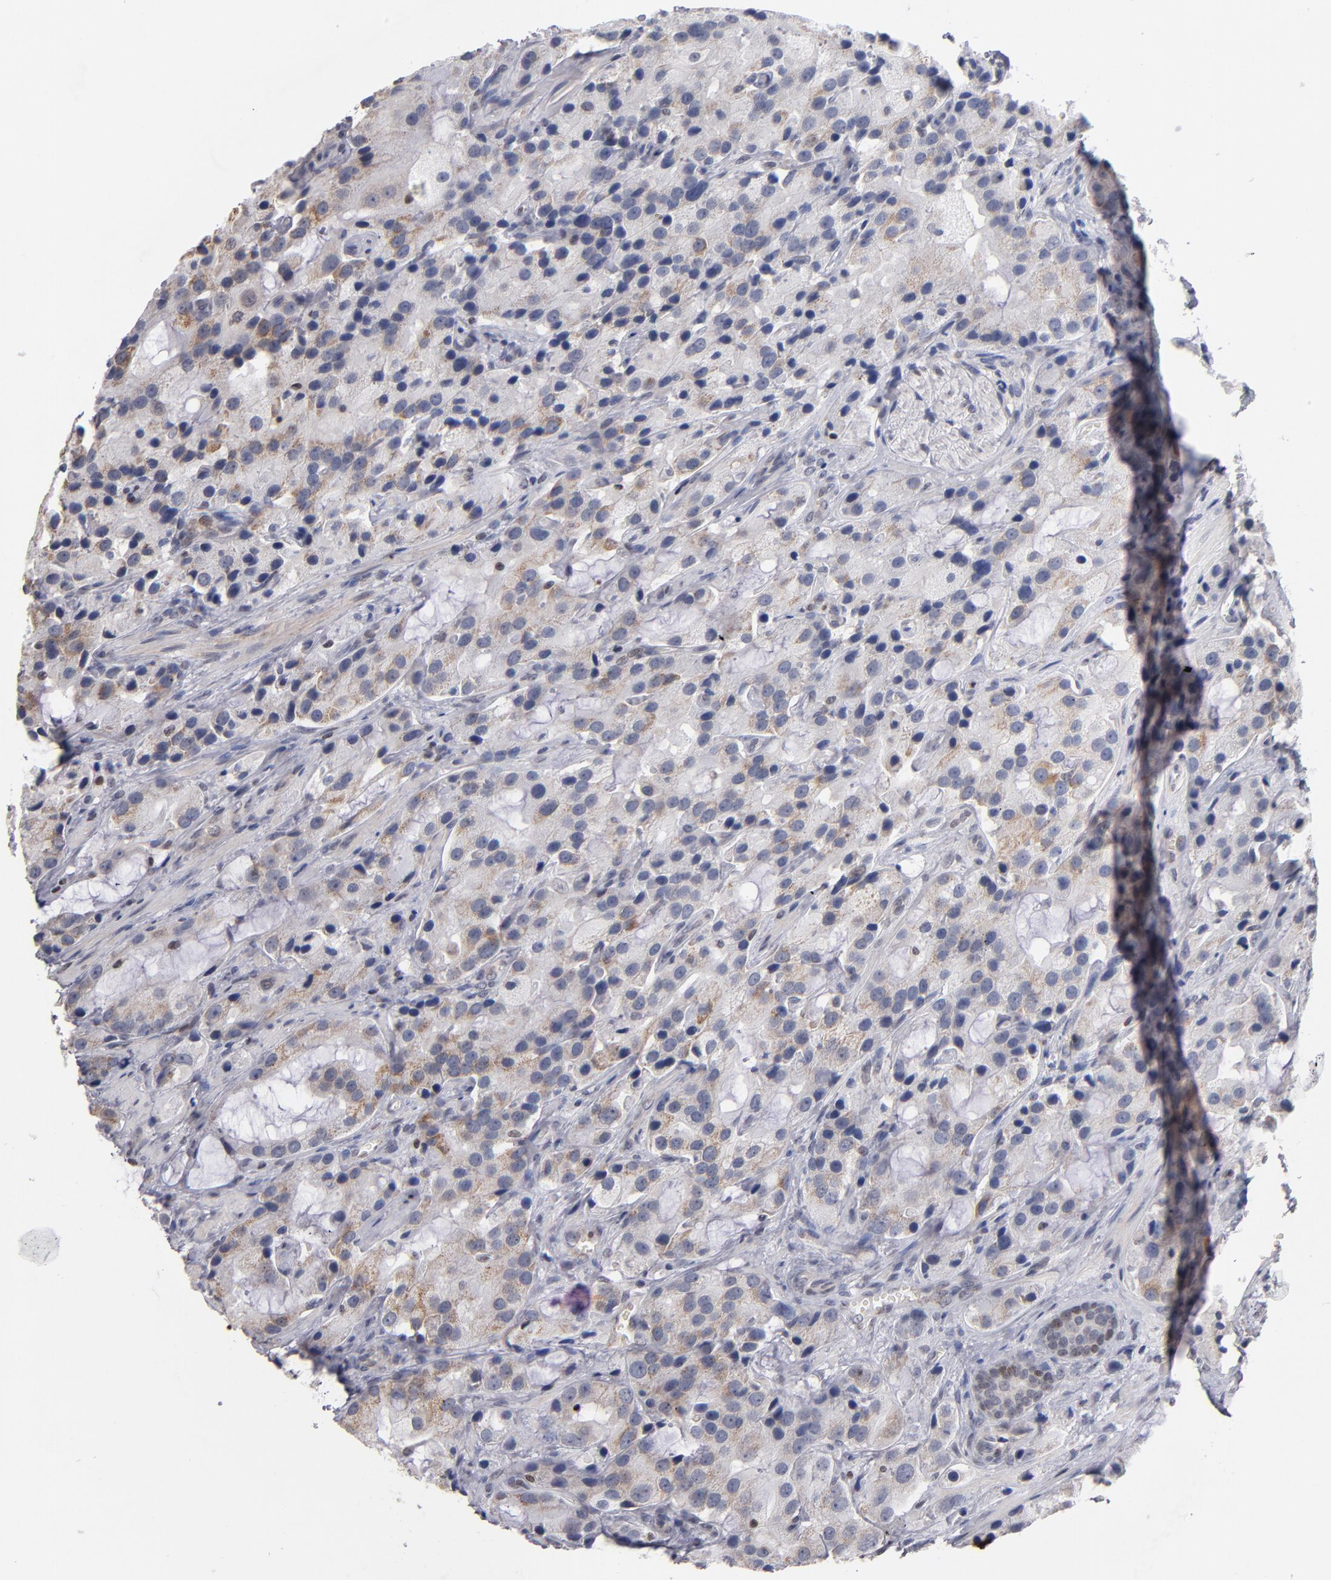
{"staining": {"intensity": "weak", "quantity": "25%-75%", "location": "cytoplasmic/membranous"}, "tissue": "prostate cancer", "cell_type": "Tumor cells", "image_type": "cancer", "snomed": [{"axis": "morphology", "description": "Adenocarcinoma, High grade"}, {"axis": "topography", "description": "Prostate"}], "caption": "High-power microscopy captured an IHC photomicrograph of prostate cancer (adenocarcinoma (high-grade)), revealing weak cytoplasmic/membranous positivity in approximately 25%-75% of tumor cells.", "gene": "ODF2", "patient": {"sex": "male", "age": 70}}